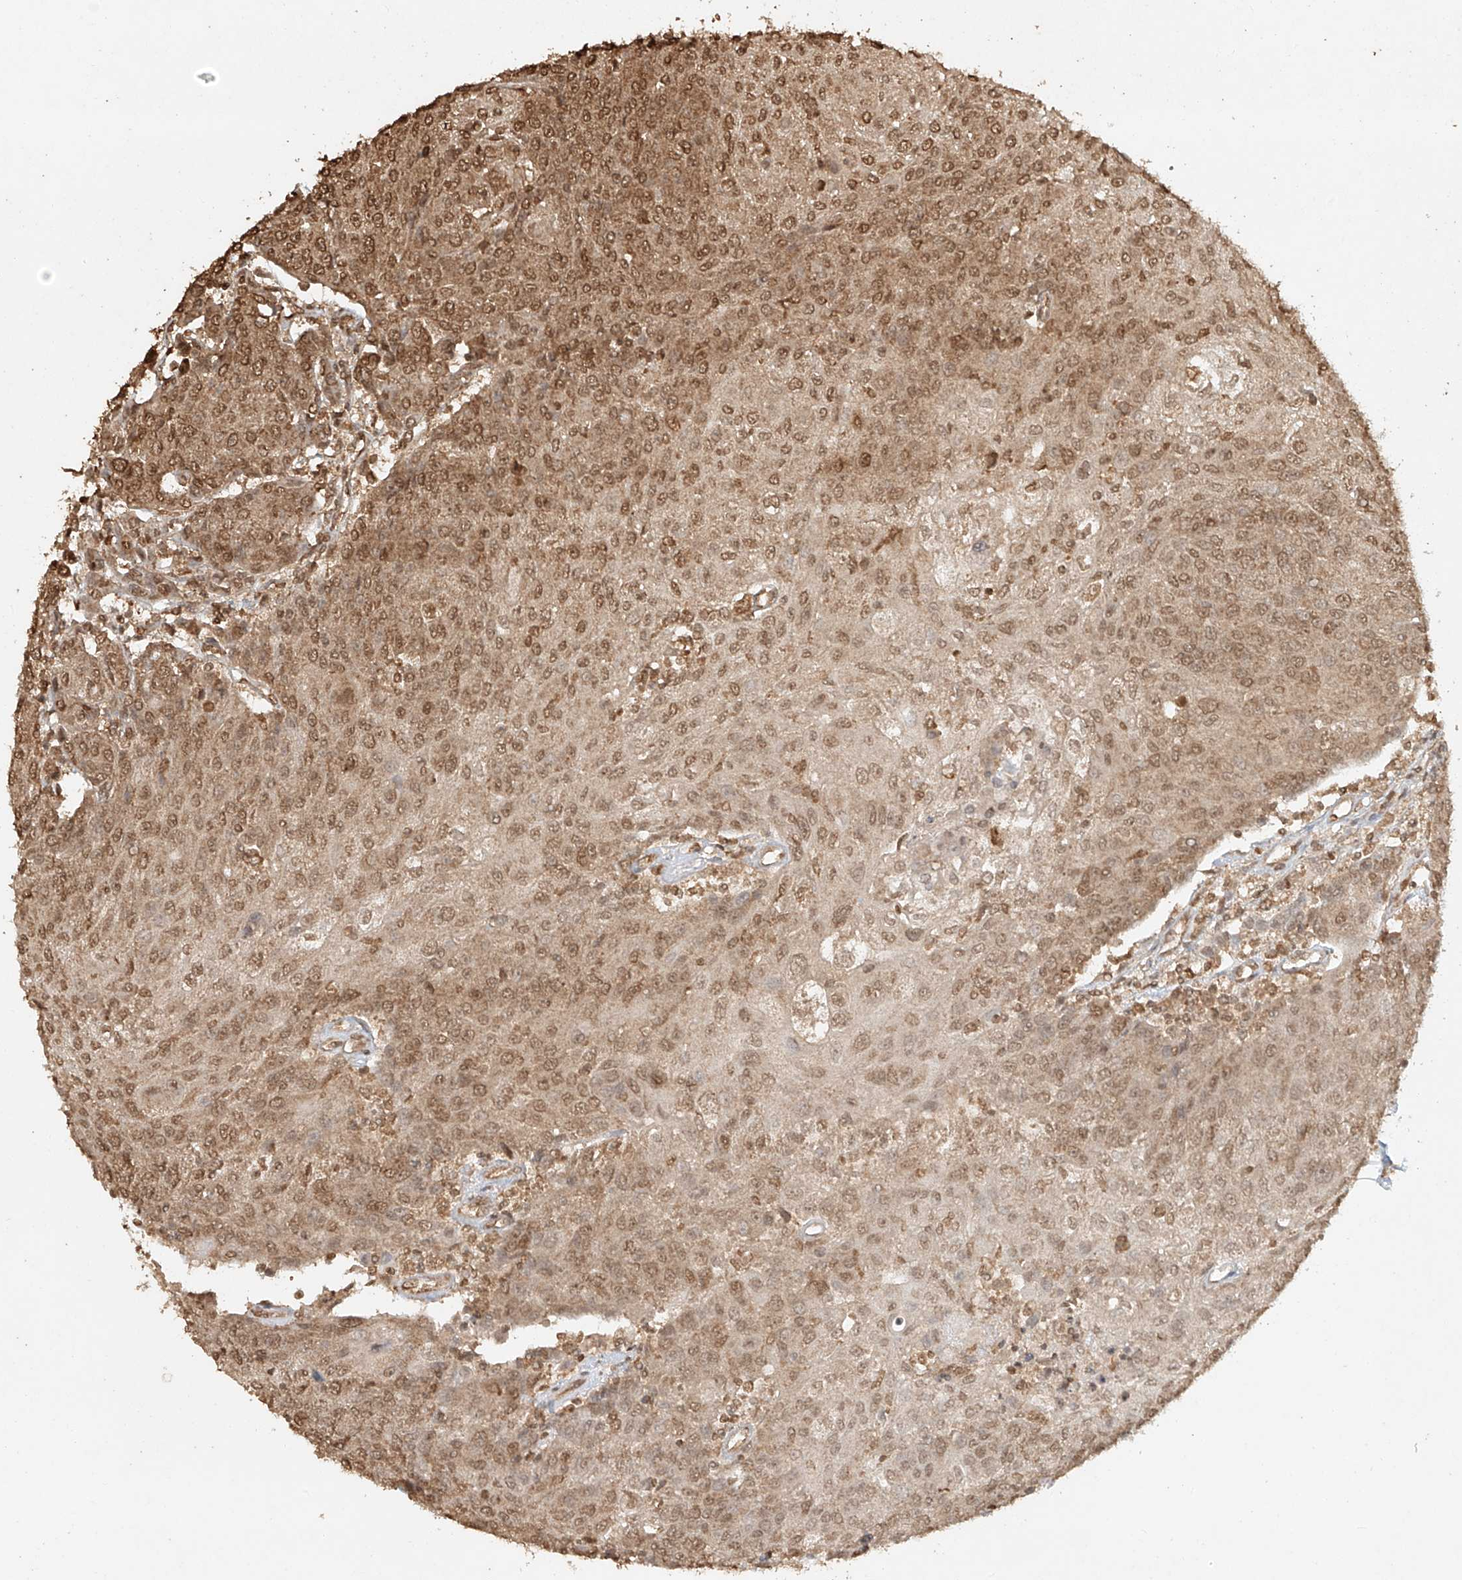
{"staining": {"intensity": "moderate", "quantity": ">75%", "location": "cytoplasmic/membranous,nuclear"}, "tissue": "urothelial cancer", "cell_type": "Tumor cells", "image_type": "cancer", "snomed": [{"axis": "morphology", "description": "Urothelial carcinoma, High grade"}, {"axis": "topography", "description": "Urinary bladder"}], "caption": "High-magnification brightfield microscopy of urothelial cancer stained with DAB (3,3'-diaminobenzidine) (brown) and counterstained with hematoxylin (blue). tumor cells exhibit moderate cytoplasmic/membranous and nuclear expression is present in about>75% of cells.", "gene": "TIGAR", "patient": {"sex": "female", "age": 85}}